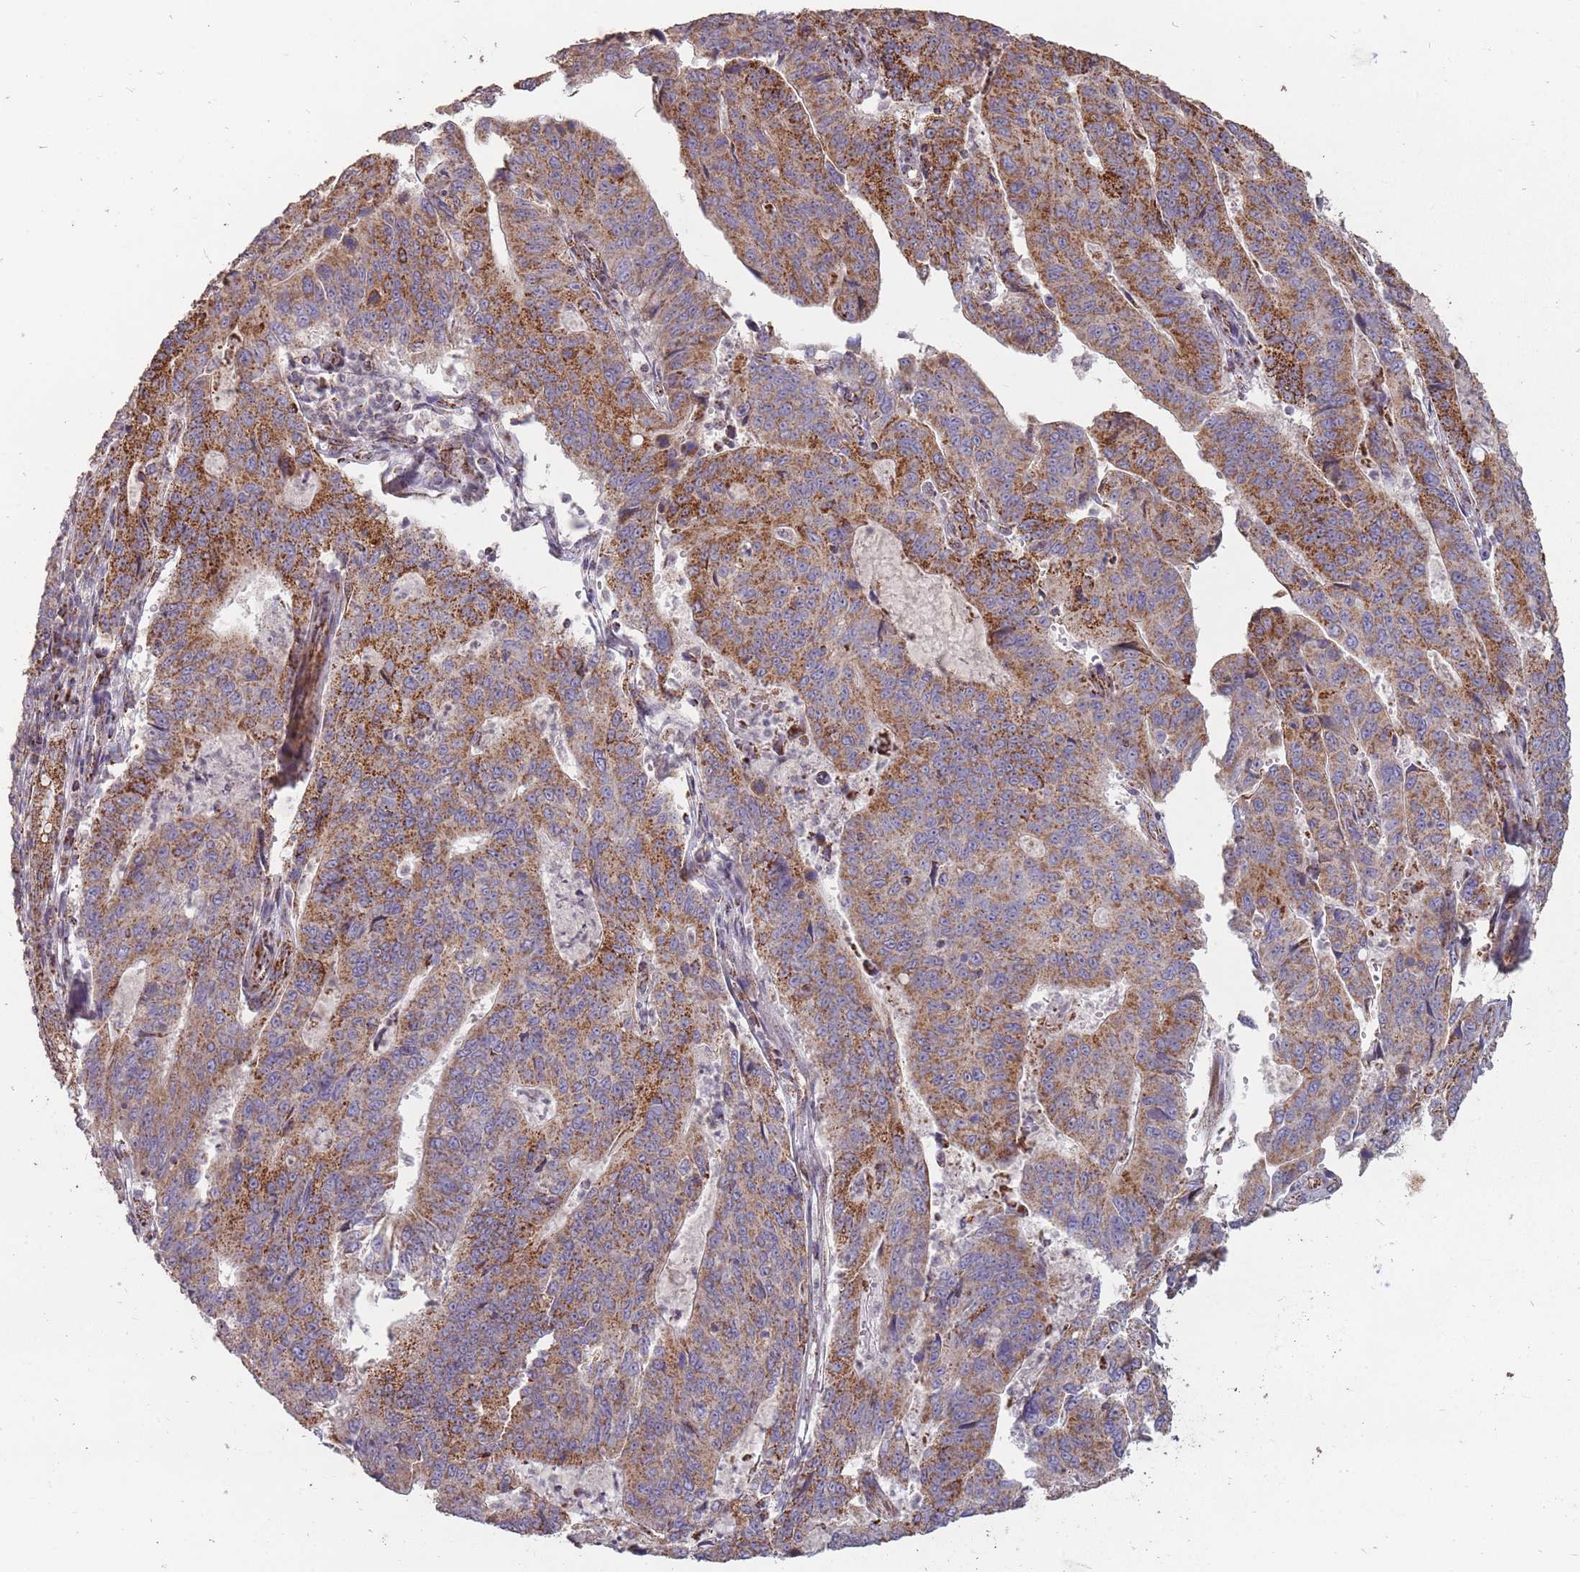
{"staining": {"intensity": "strong", "quantity": ">75%", "location": "cytoplasmic/membranous"}, "tissue": "stomach cancer", "cell_type": "Tumor cells", "image_type": "cancer", "snomed": [{"axis": "morphology", "description": "Adenocarcinoma, NOS"}, {"axis": "topography", "description": "Stomach"}], "caption": "Protein expression analysis of stomach cancer reveals strong cytoplasmic/membranous positivity in approximately >75% of tumor cells.", "gene": "CNOT8", "patient": {"sex": "male", "age": 59}}